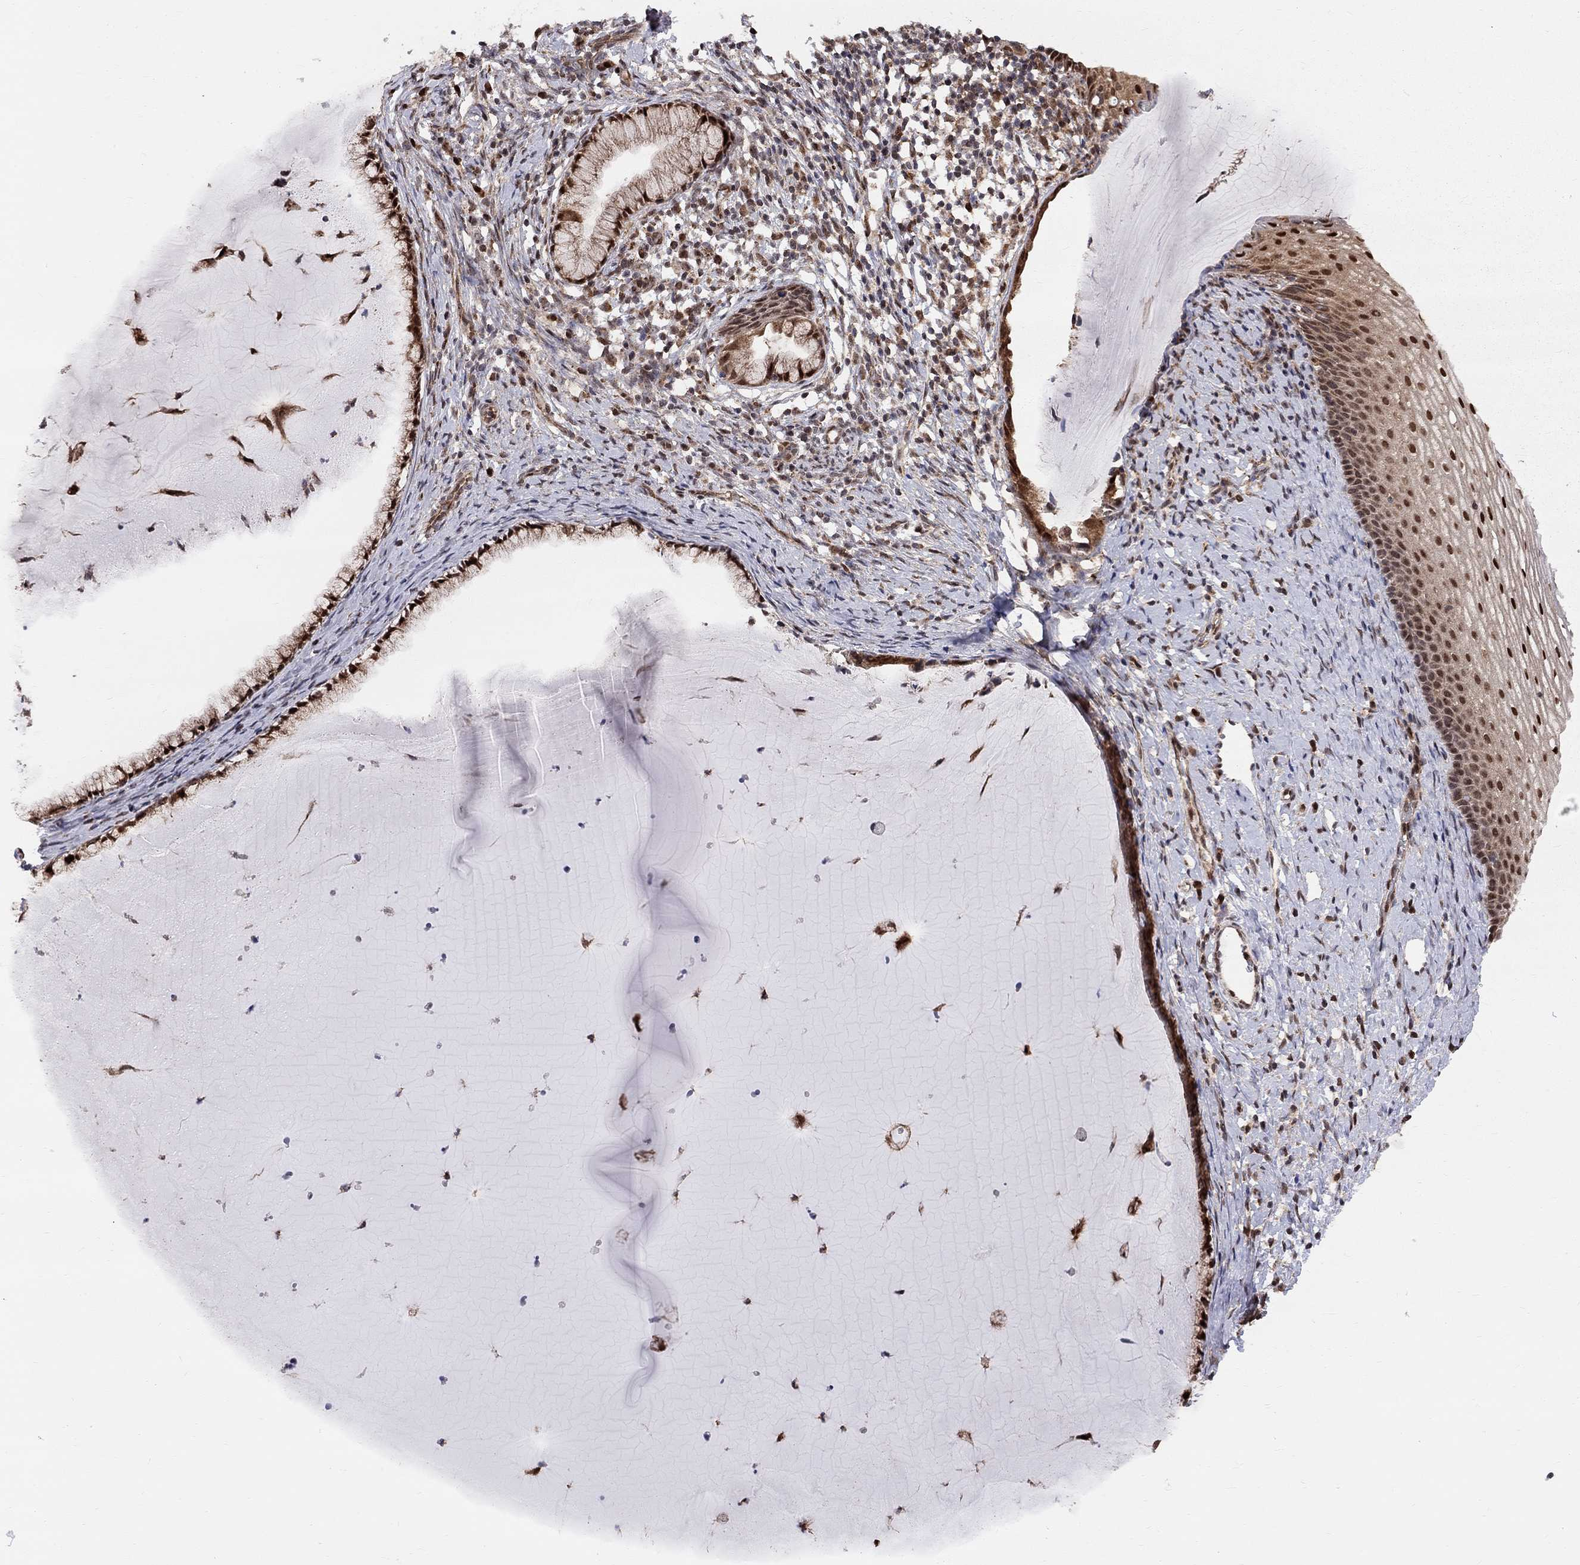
{"staining": {"intensity": "strong", "quantity": "25%-75%", "location": "nuclear"}, "tissue": "cervix", "cell_type": "Glandular cells", "image_type": "normal", "snomed": [{"axis": "morphology", "description": "Normal tissue, NOS"}, {"axis": "topography", "description": "Cervix"}], "caption": "Immunohistochemistry (IHC) staining of normal cervix, which reveals high levels of strong nuclear staining in about 25%-75% of glandular cells indicating strong nuclear protein positivity. The staining was performed using DAB (brown) for protein detection and nuclei were counterstained in hematoxylin (blue).", "gene": "ELOB", "patient": {"sex": "female", "age": 39}}